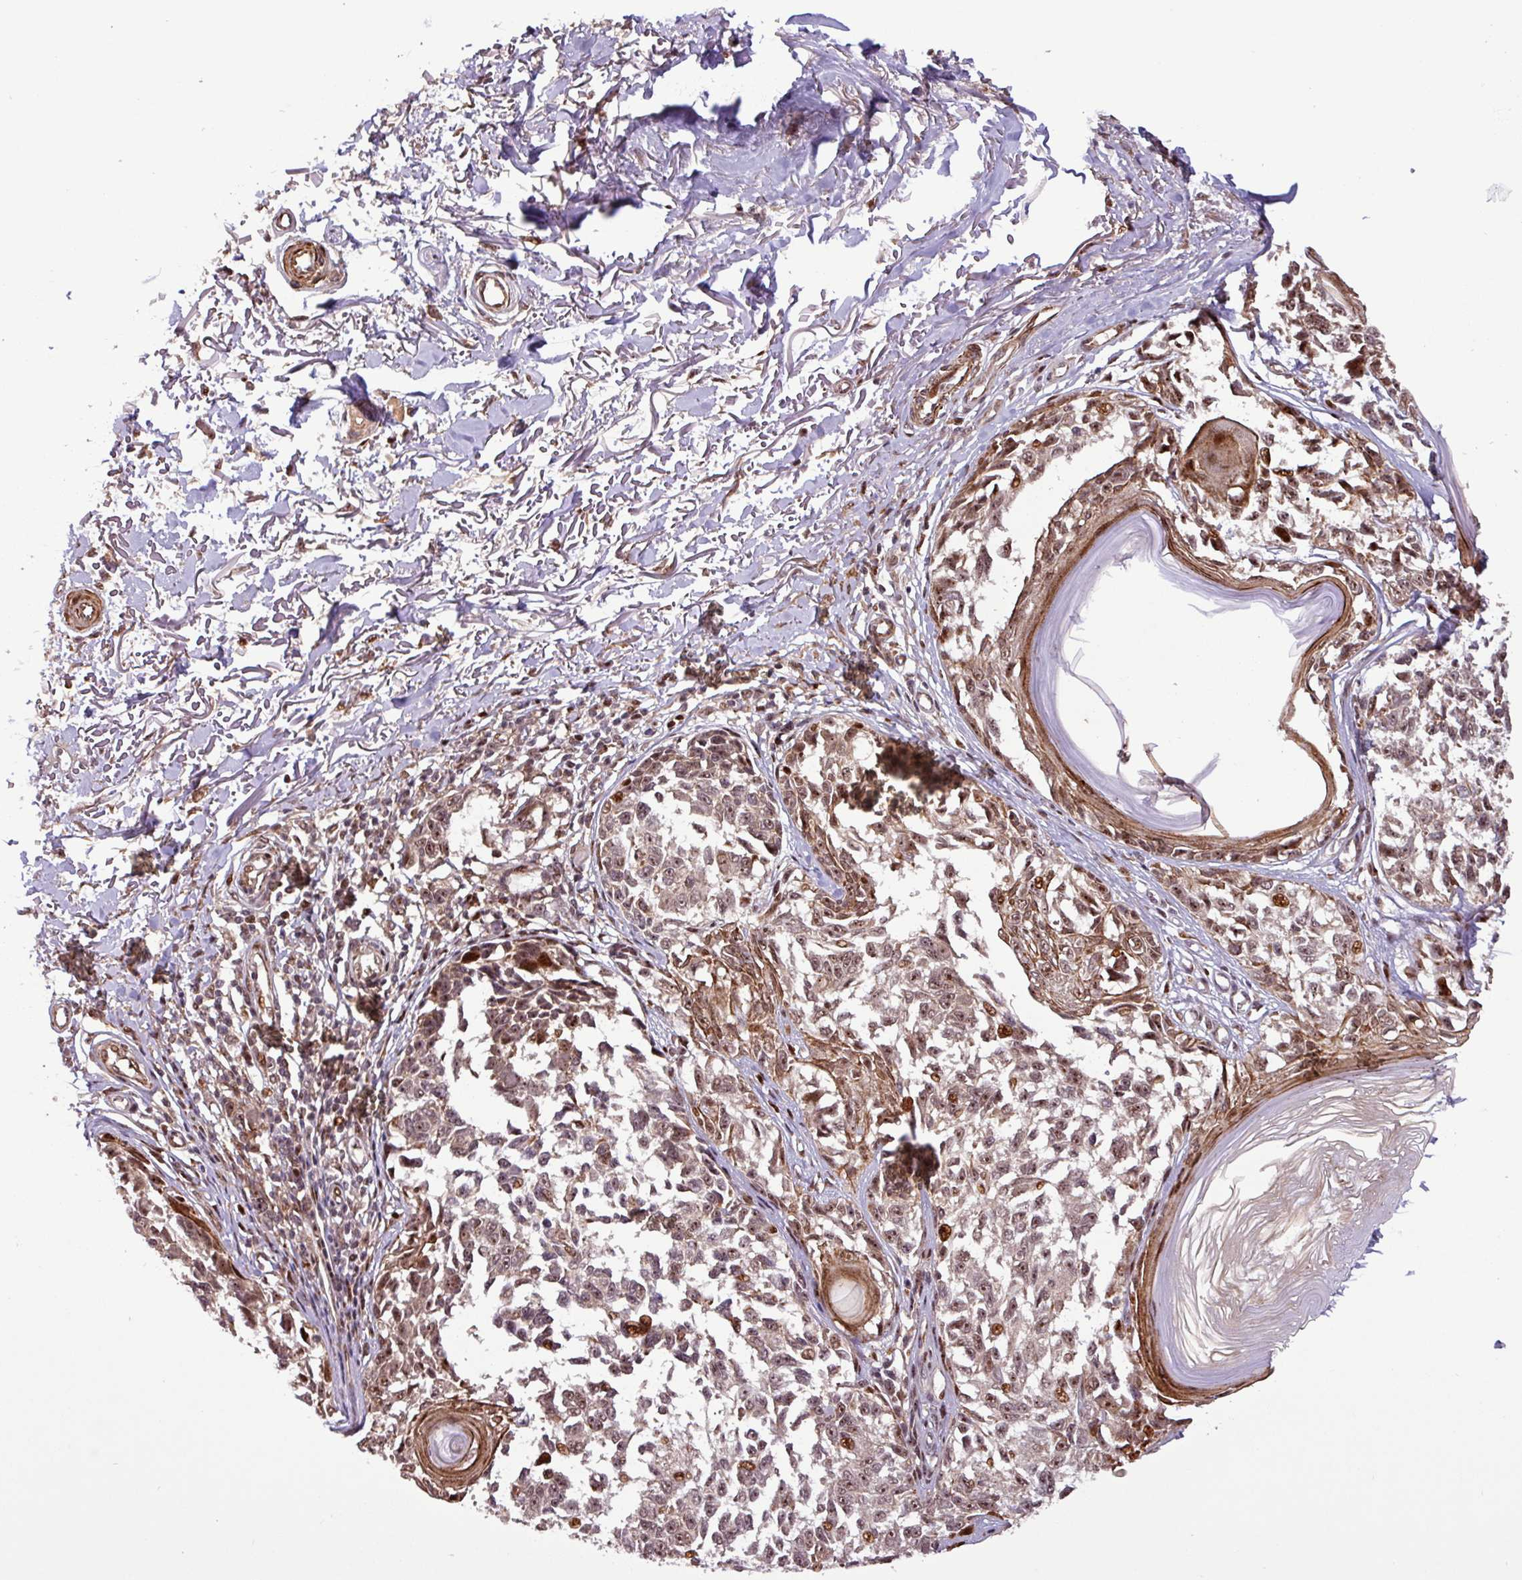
{"staining": {"intensity": "moderate", "quantity": "25%-75%", "location": "nuclear"}, "tissue": "melanoma", "cell_type": "Tumor cells", "image_type": "cancer", "snomed": [{"axis": "morphology", "description": "Malignant melanoma, NOS"}, {"axis": "topography", "description": "Skin"}], "caption": "Immunohistochemistry (IHC) (DAB (3,3'-diaminobenzidine)) staining of melanoma displays moderate nuclear protein expression in approximately 25%-75% of tumor cells.", "gene": "SLC22A24", "patient": {"sex": "male", "age": 73}}